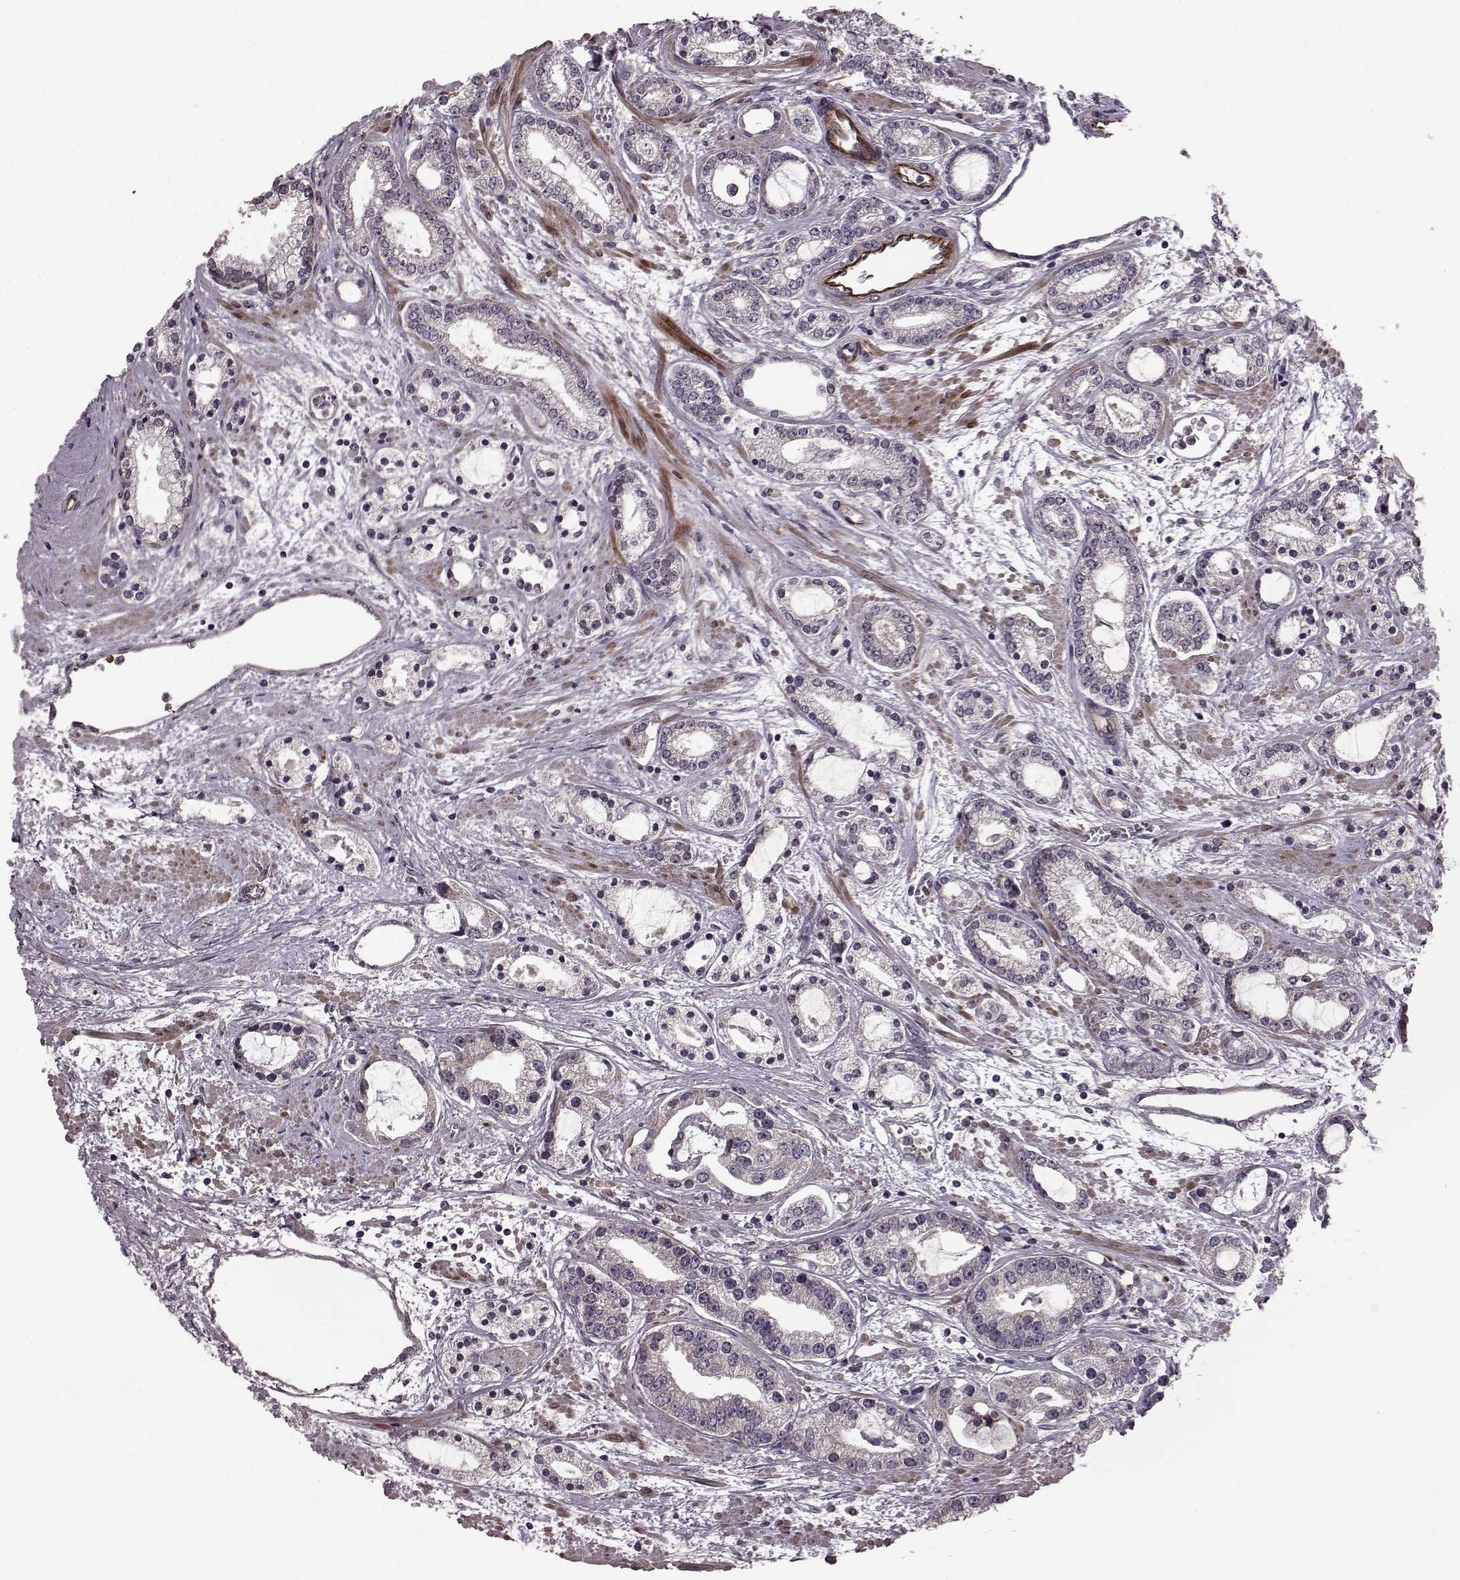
{"staining": {"intensity": "negative", "quantity": "none", "location": "none"}, "tissue": "prostate cancer", "cell_type": "Tumor cells", "image_type": "cancer", "snomed": [{"axis": "morphology", "description": "Adenocarcinoma, Medium grade"}, {"axis": "topography", "description": "Prostate"}], "caption": "This is an immunohistochemistry (IHC) image of prostate medium-grade adenocarcinoma. There is no expression in tumor cells.", "gene": "SYNPO", "patient": {"sex": "male", "age": 57}}